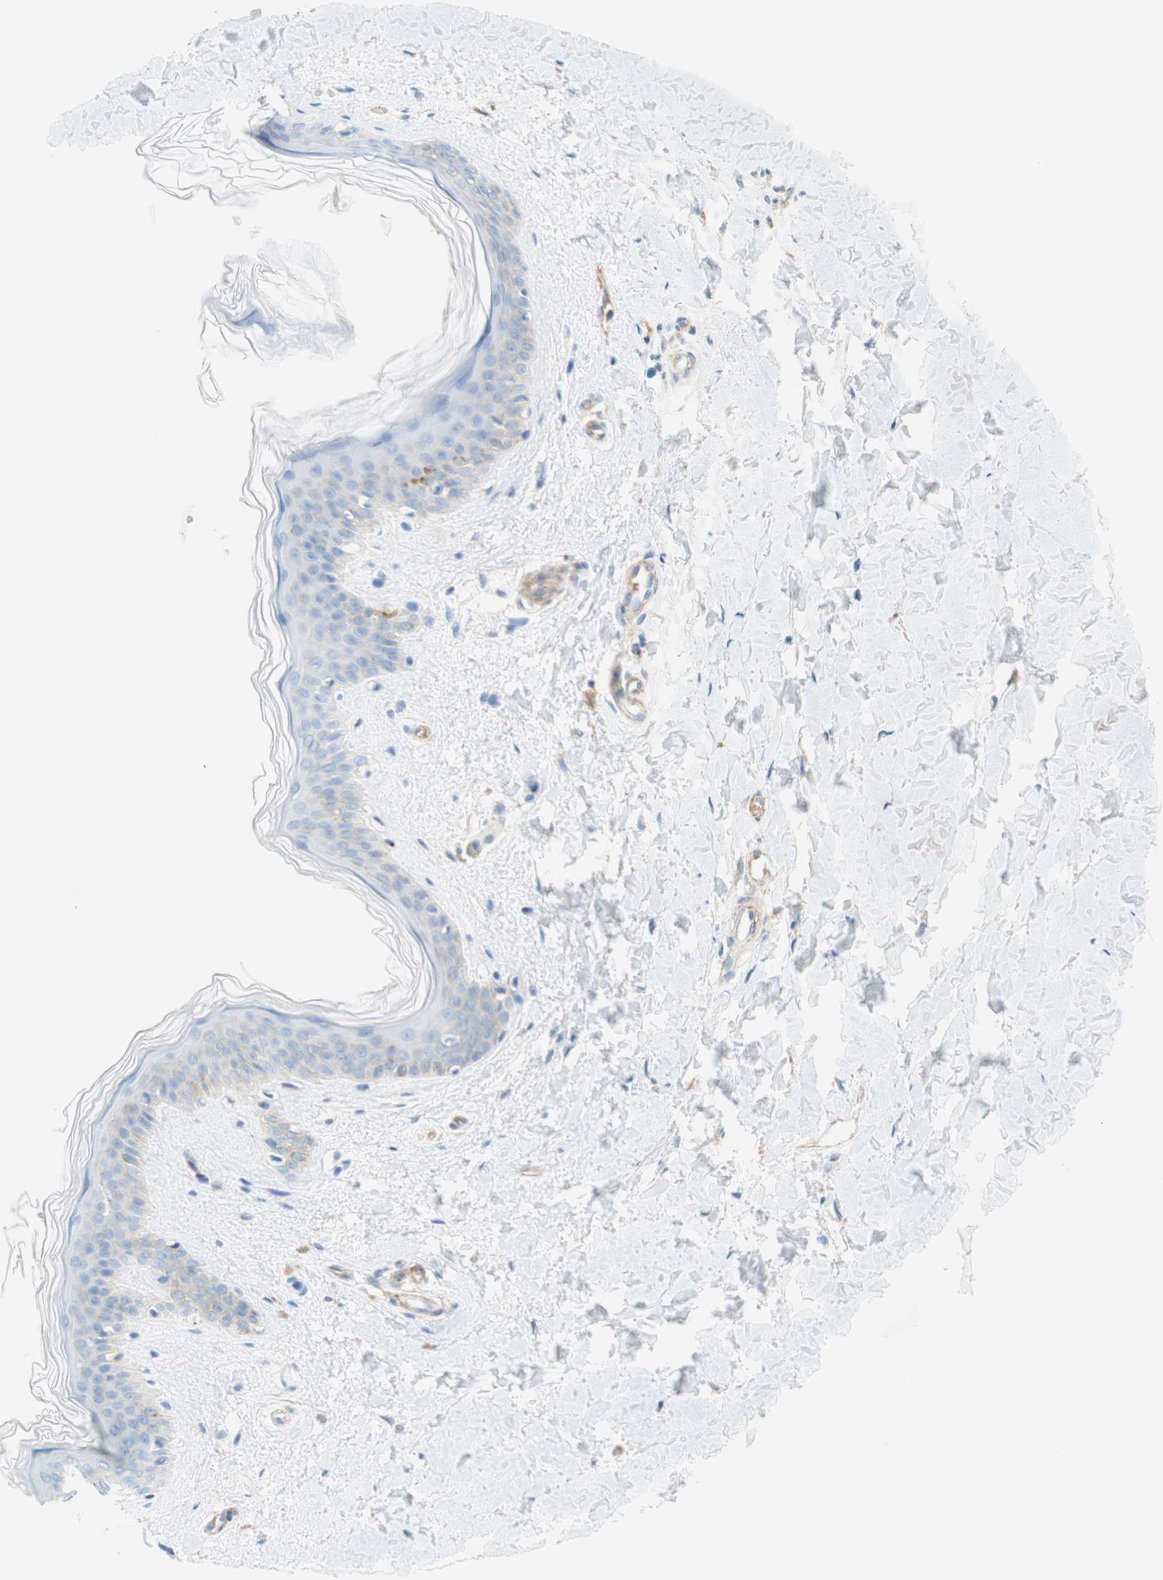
{"staining": {"intensity": "negative", "quantity": "none", "location": "none"}, "tissue": "skin", "cell_type": "Fibroblasts", "image_type": "normal", "snomed": [{"axis": "morphology", "description": "Normal tissue, NOS"}, {"axis": "topography", "description": "Skin"}], "caption": "An IHC photomicrograph of normal skin is shown. There is no staining in fibroblasts of skin. Brightfield microscopy of immunohistochemistry (IHC) stained with DAB (brown) and hematoxylin (blue), captured at high magnification.", "gene": "STOM", "patient": {"sex": "female", "age": 41}}